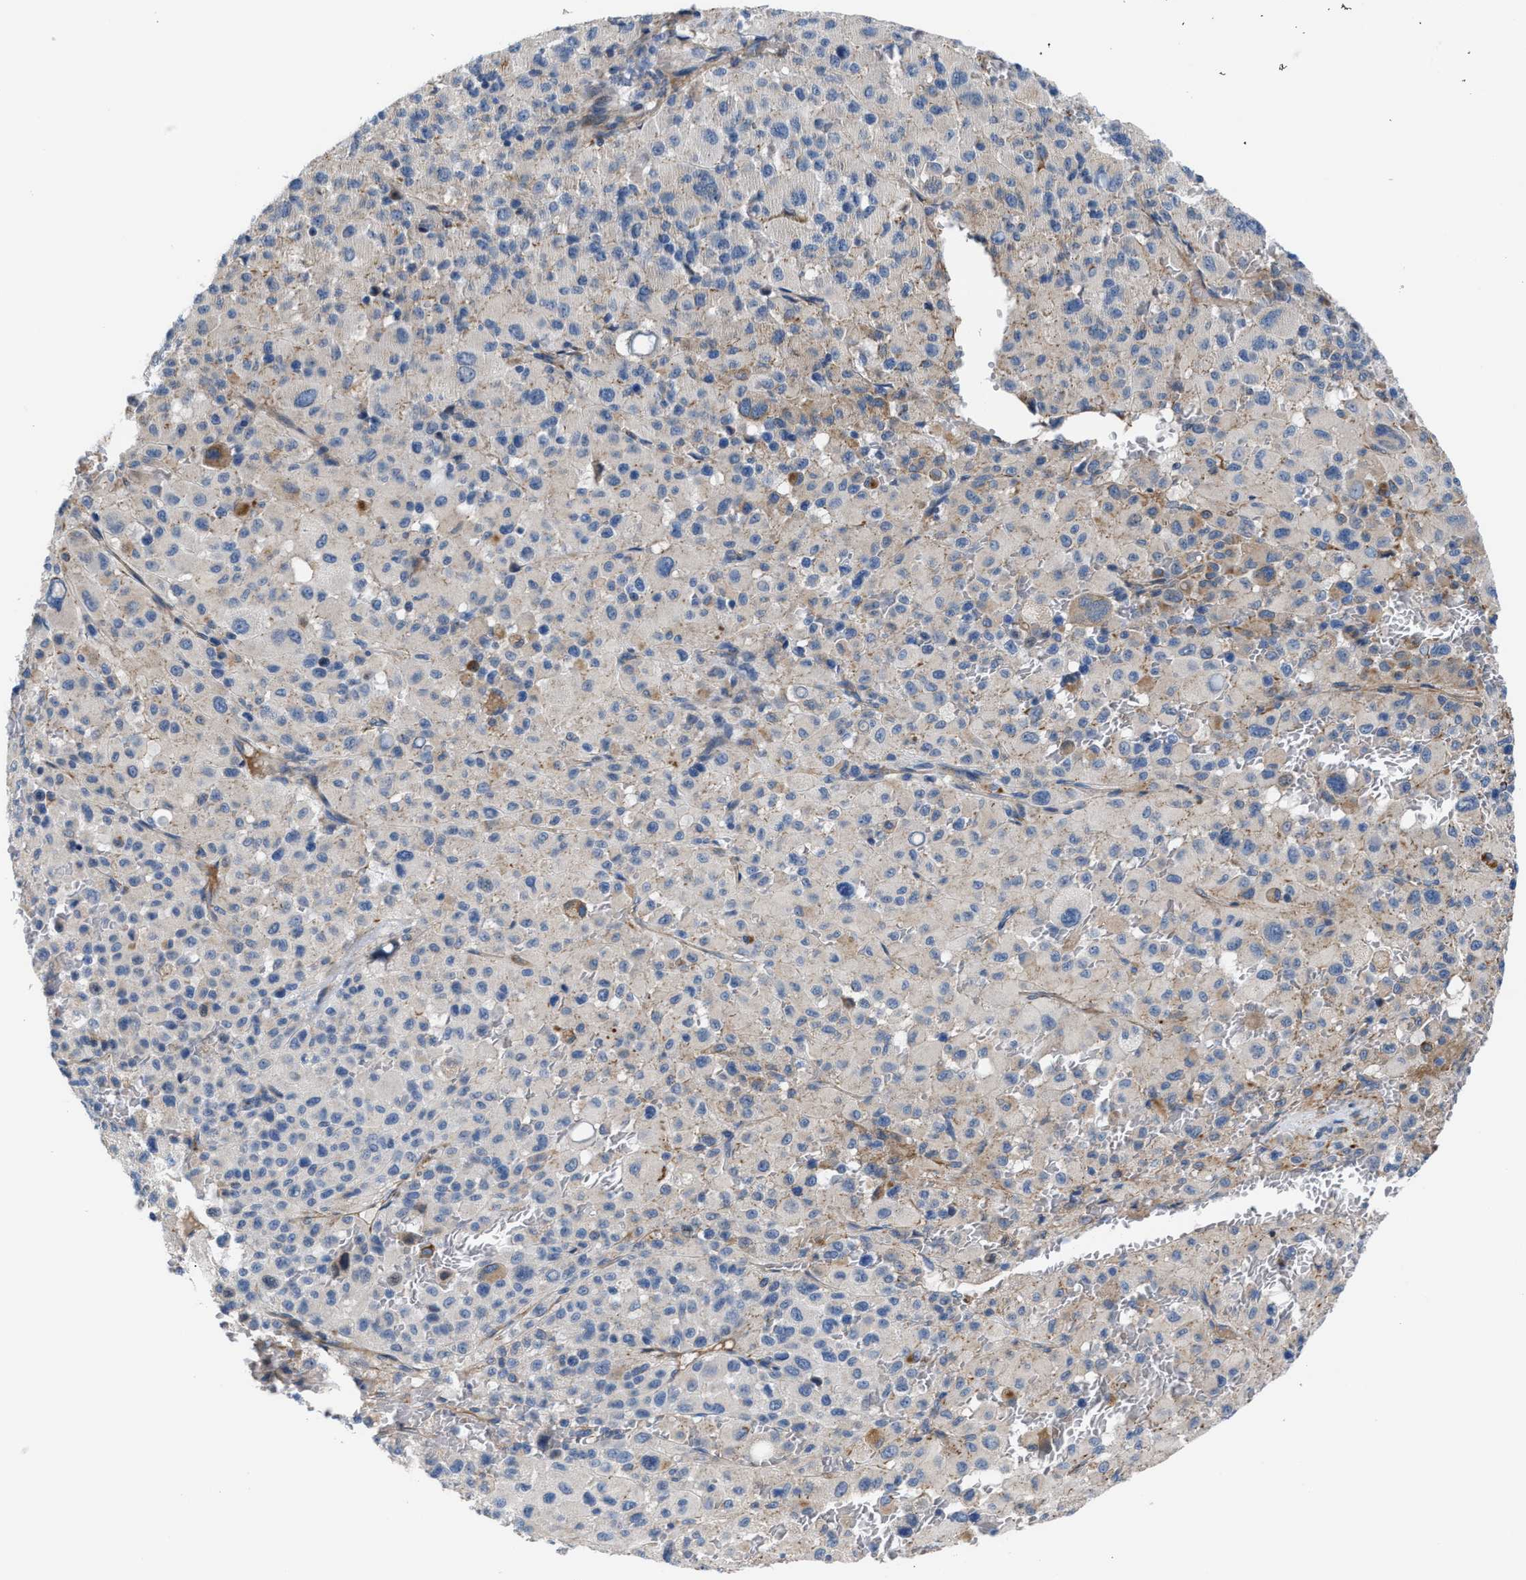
{"staining": {"intensity": "negative", "quantity": "none", "location": "none"}, "tissue": "melanoma", "cell_type": "Tumor cells", "image_type": "cancer", "snomed": [{"axis": "morphology", "description": "Malignant melanoma, Metastatic site"}, {"axis": "topography", "description": "Skin"}], "caption": "Tumor cells are negative for brown protein staining in melanoma. (Immunohistochemistry, brightfield microscopy, high magnification).", "gene": "TFPI", "patient": {"sex": "female", "age": 74}}